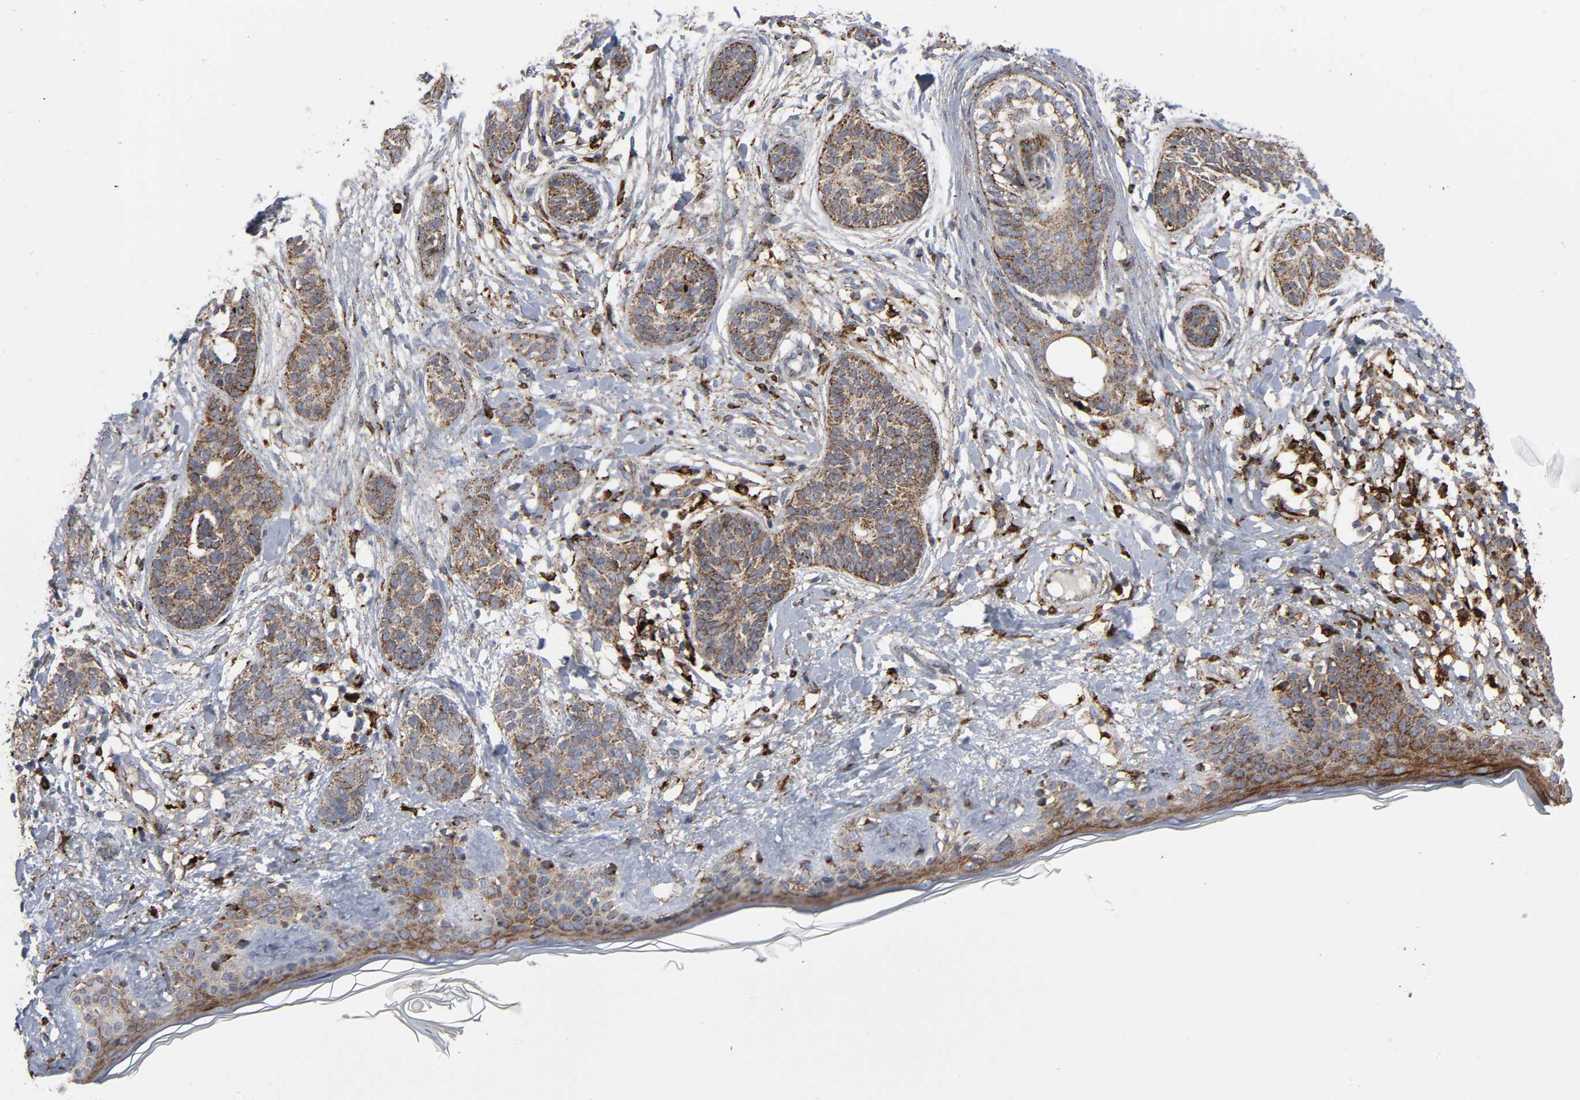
{"staining": {"intensity": "moderate", "quantity": ">75%", "location": "cytoplasmic/membranous"}, "tissue": "skin cancer", "cell_type": "Tumor cells", "image_type": "cancer", "snomed": [{"axis": "morphology", "description": "Normal tissue, NOS"}, {"axis": "morphology", "description": "Basal cell carcinoma"}, {"axis": "topography", "description": "Skin"}], "caption": "Immunohistochemical staining of human skin basal cell carcinoma shows moderate cytoplasmic/membranous protein positivity in approximately >75% of tumor cells. The protein of interest is shown in brown color, while the nuclei are stained blue.", "gene": "PSAP", "patient": {"sex": "male", "age": 63}}